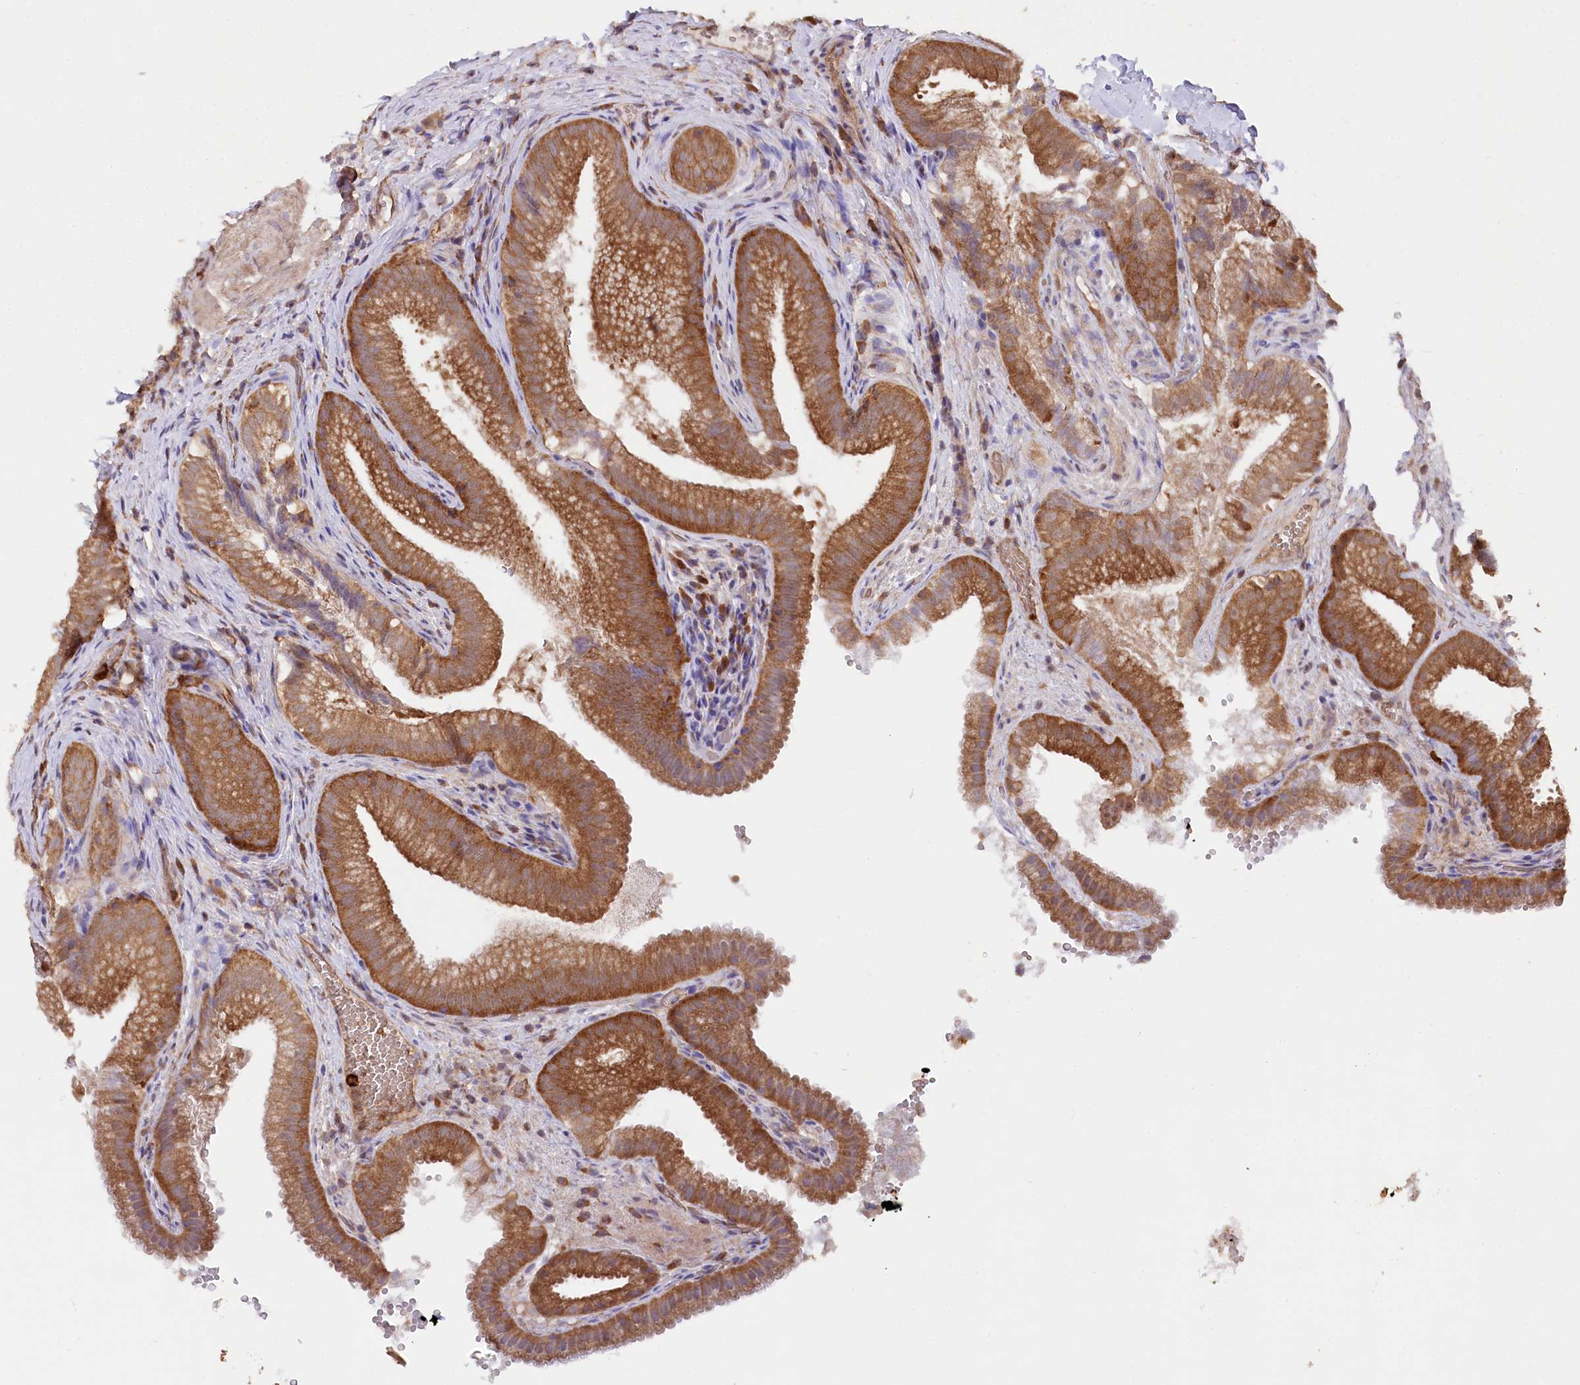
{"staining": {"intensity": "moderate", "quantity": ">75%", "location": "cytoplasmic/membranous"}, "tissue": "gallbladder", "cell_type": "Glandular cells", "image_type": "normal", "snomed": [{"axis": "morphology", "description": "Normal tissue, NOS"}, {"axis": "topography", "description": "Gallbladder"}], "caption": "DAB immunohistochemical staining of benign human gallbladder shows moderate cytoplasmic/membranous protein expression in approximately >75% of glandular cells.", "gene": "LSG1", "patient": {"sex": "female", "age": 30}}